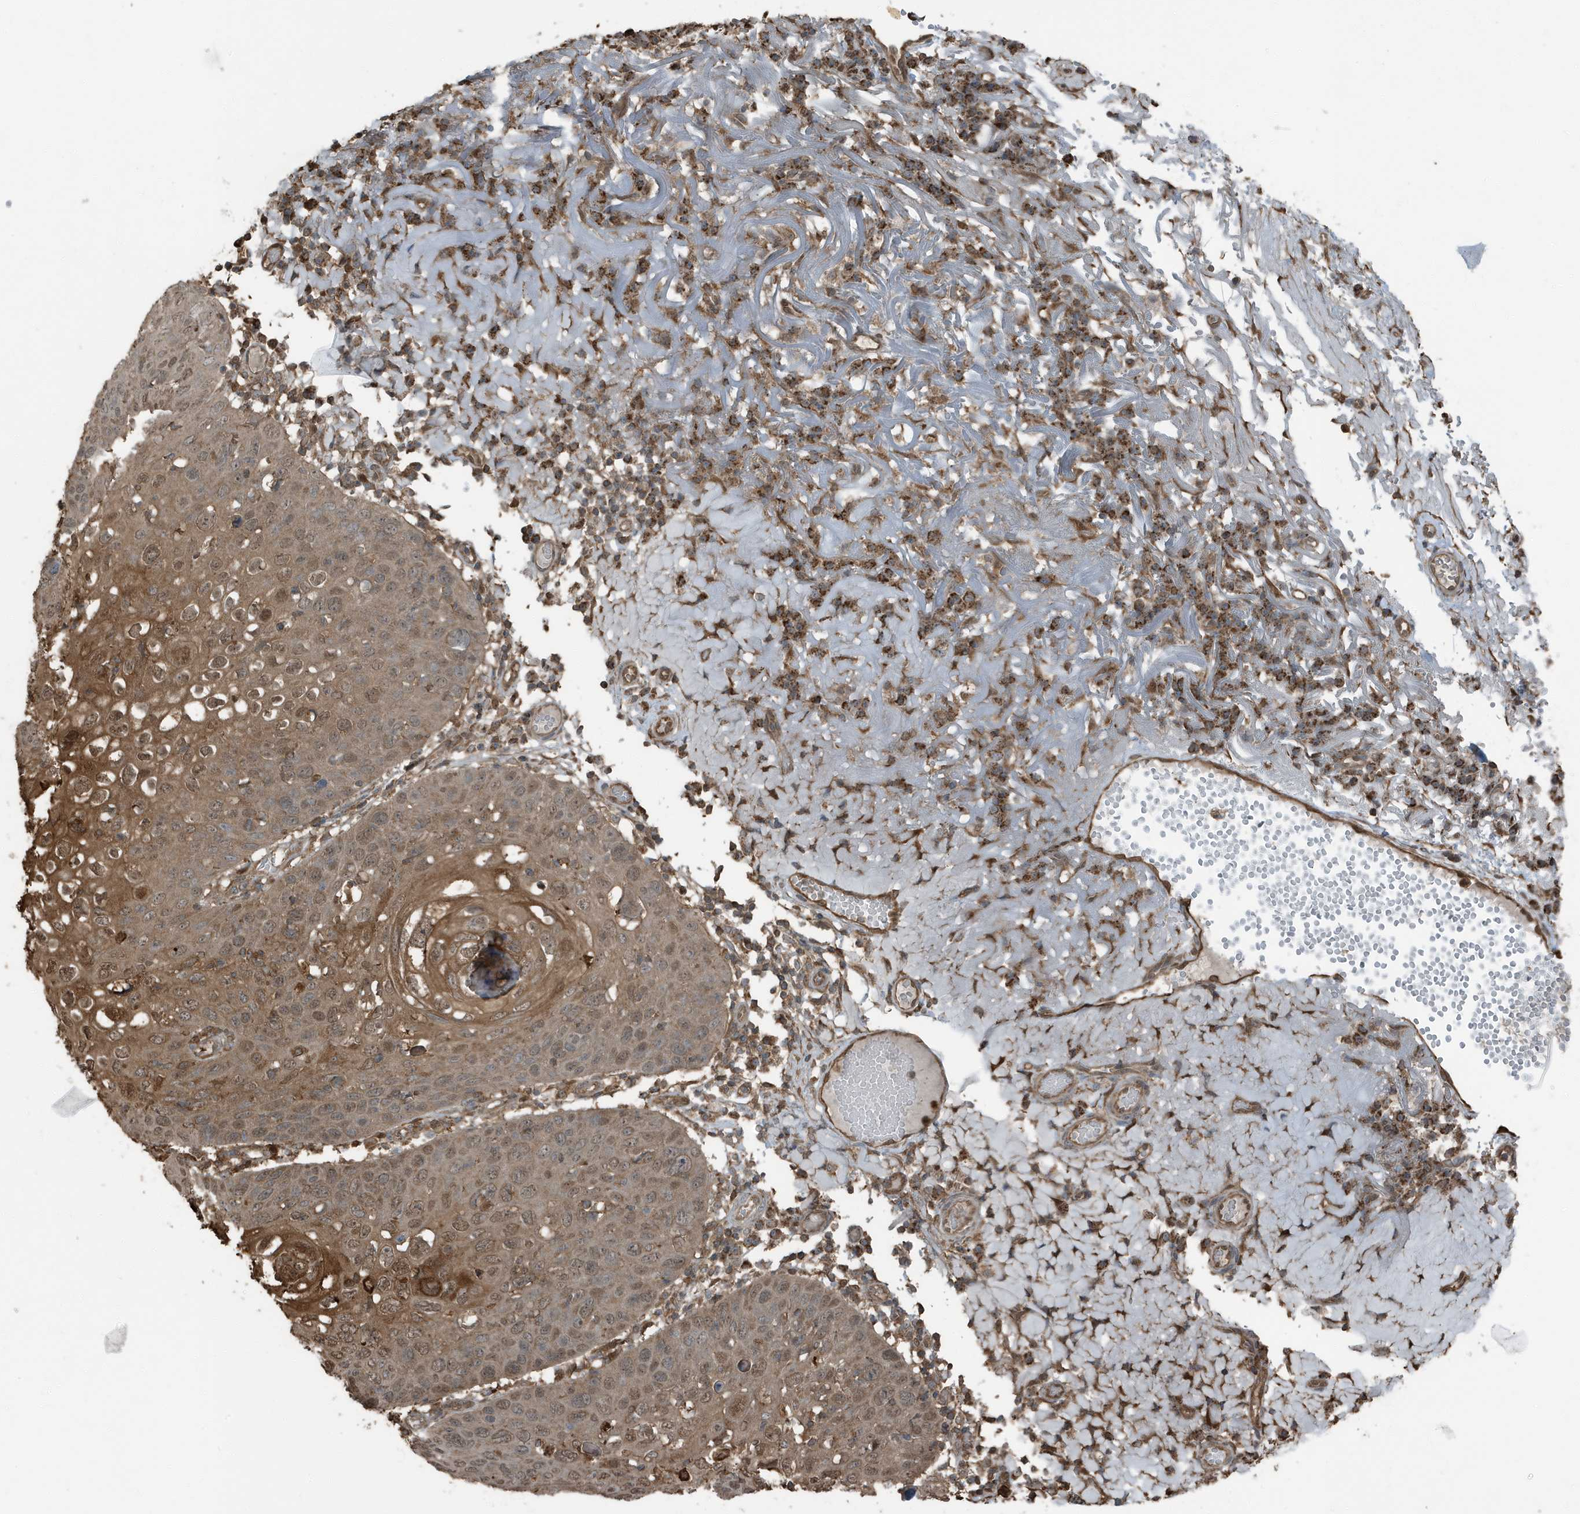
{"staining": {"intensity": "moderate", "quantity": "25%-75%", "location": "cytoplasmic/membranous,nuclear"}, "tissue": "skin cancer", "cell_type": "Tumor cells", "image_type": "cancer", "snomed": [{"axis": "morphology", "description": "Squamous cell carcinoma, NOS"}, {"axis": "topography", "description": "Skin"}], "caption": "Immunohistochemistry (IHC) of human squamous cell carcinoma (skin) displays medium levels of moderate cytoplasmic/membranous and nuclear positivity in about 25%-75% of tumor cells.", "gene": "AZI2", "patient": {"sex": "female", "age": 90}}